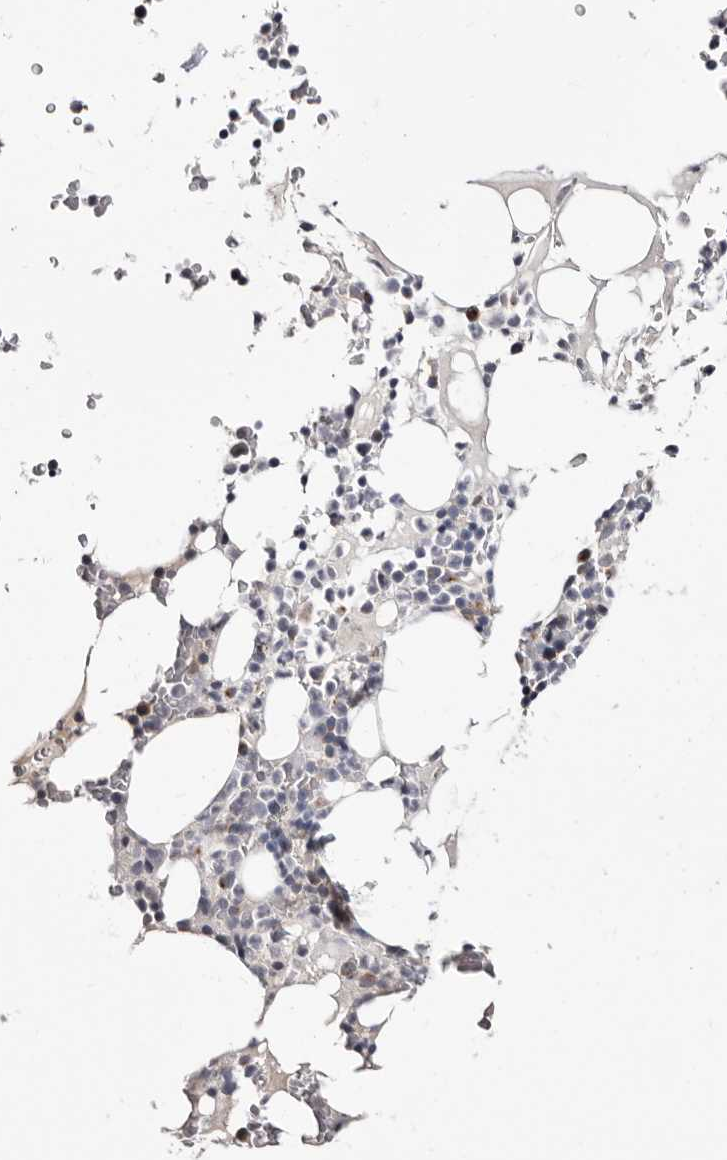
{"staining": {"intensity": "moderate", "quantity": "<25%", "location": "cytoplasmic/membranous"}, "tissue": "bone marrow", "cell_type": "Hematopoietic cells", "image_type": "normal", "snomed": [{"axis": "morphology", "description": "Normal tissue, NOS"}, {"axis": "topography", "description": "Bone marrow"}], "caption": "Protein staining demonstrates moderate cytoplasmic/membranous staining in approximately <25% of hematopoietic cells in normal bone marrow.", "gene": "KLHL4", "patient": {"sex": "male", "age": 58}}